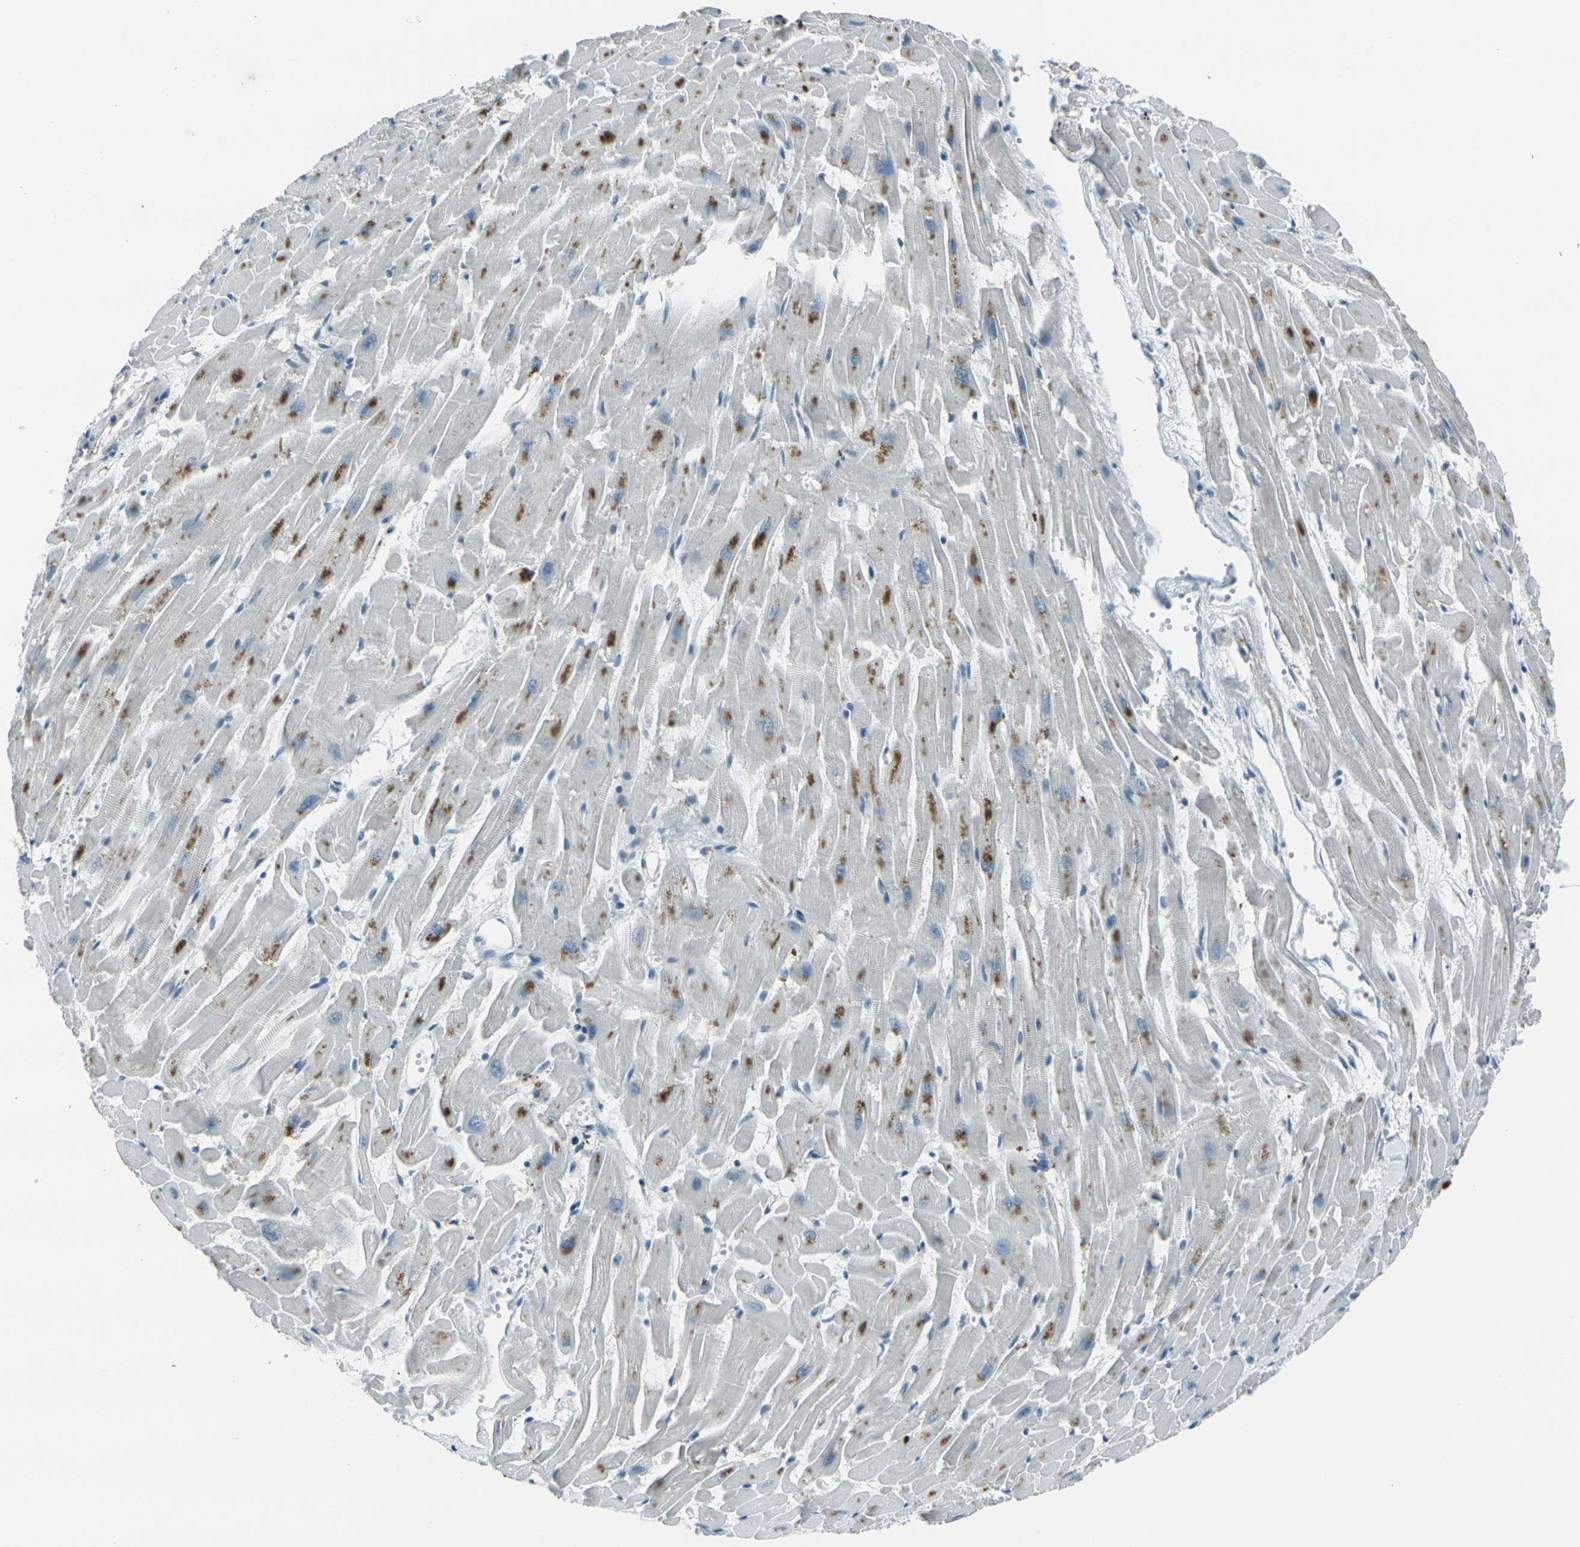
{"staining": {"intensity": "moderate", "quantity": "25%-75%", "location": "cytoplasmic/membranous"}, "tissue": "heart muscle", "cell_type": "Cardiomyocytes", "image_type": "normal", "snomed": [{"axis": "morphology", "description": "Normal tissue, NOS"}, {"axis": "topography", "description": "Heart"}], "caption": "Moderate cytoplasmic/membranous staining is seen in approximately 25%-75% of cardiomyocytes in unremarkable heart muscle.", "gene": "GPR19", "patient": {"sex": "female", "age": 19}}